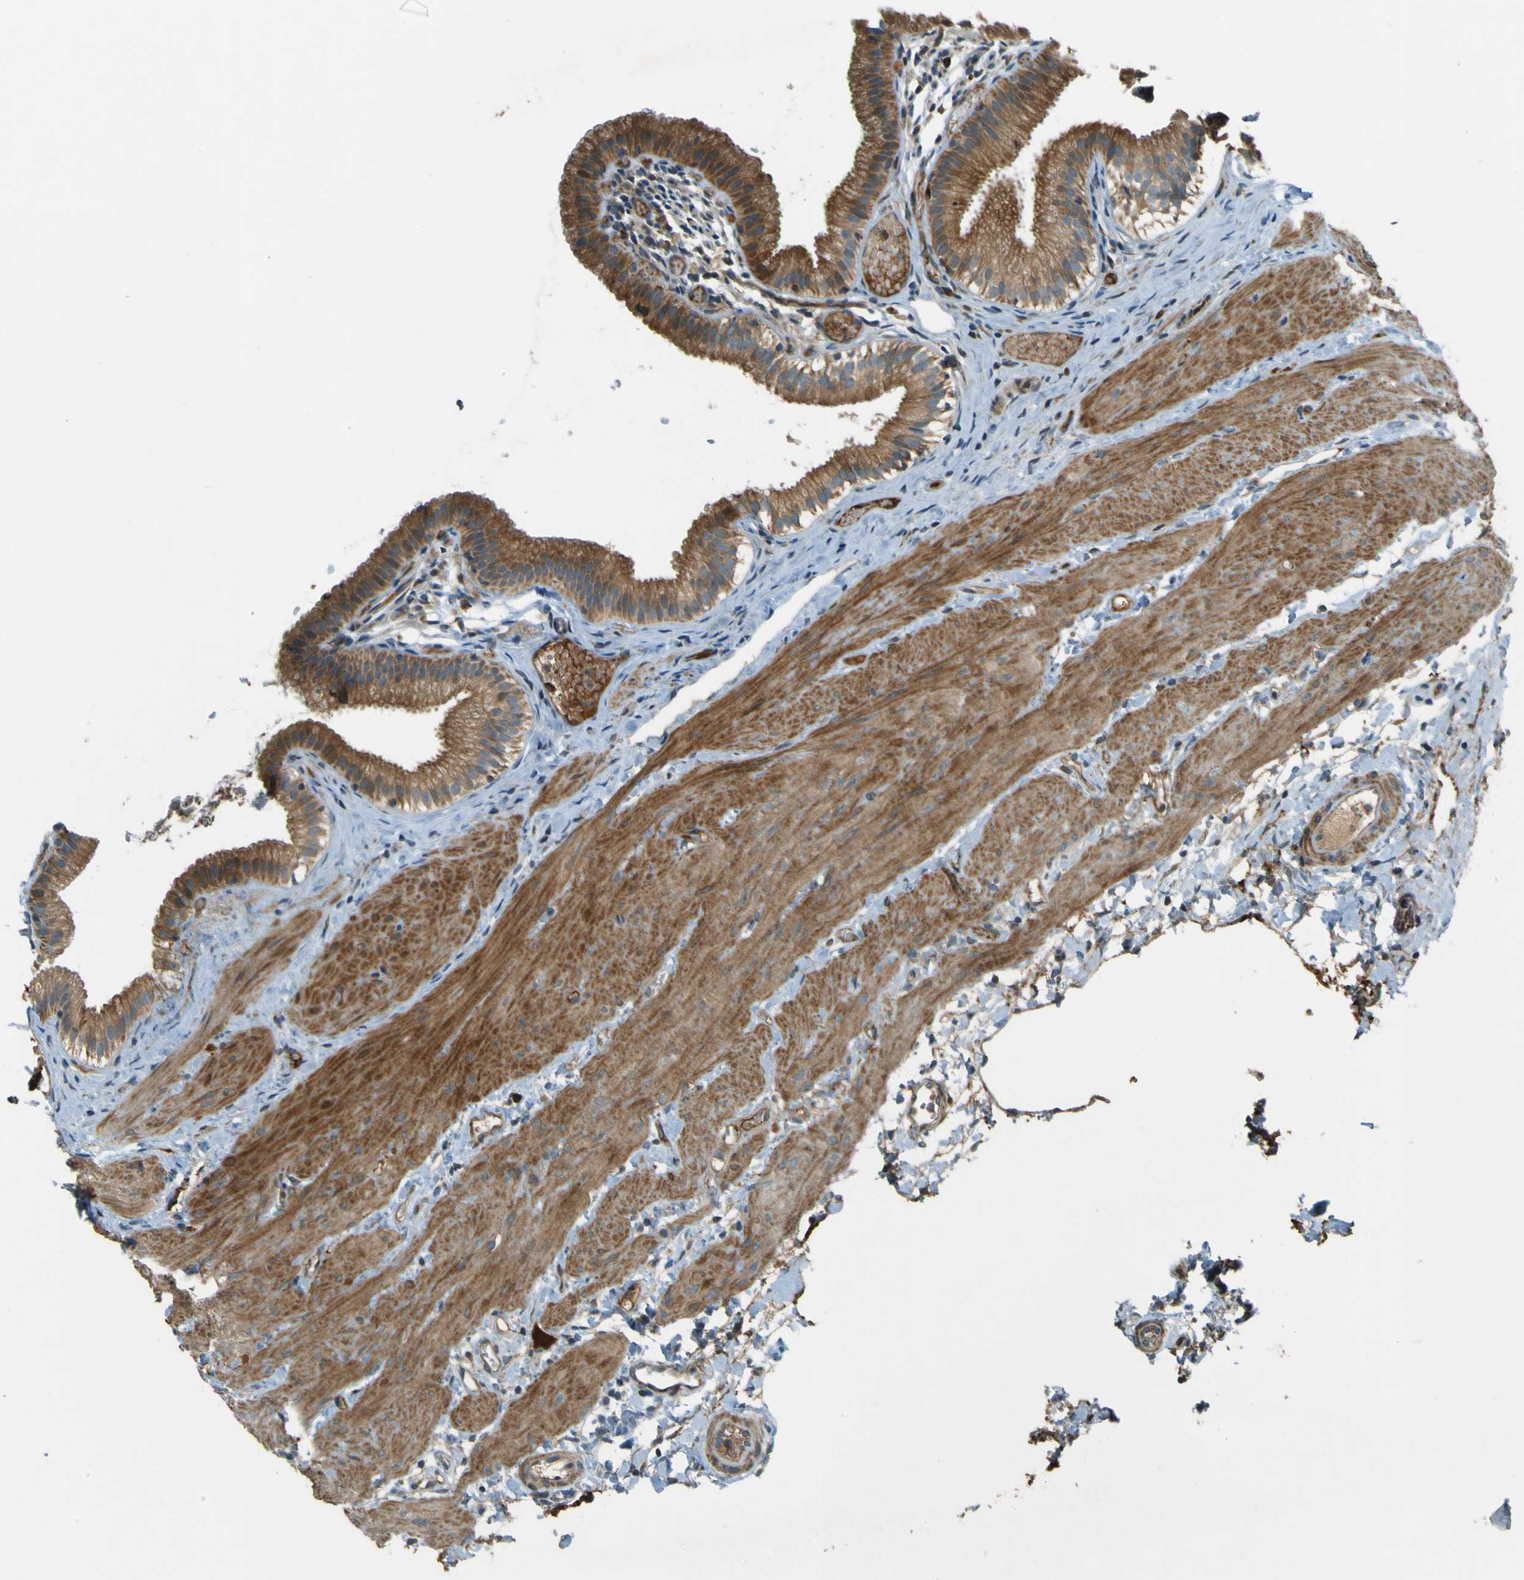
{"staining": {"intensity": "moderate", "quantity": ">75%", "location": "cytoplasmic/membranous"}, "tissue": "gallbladder", "cell_type": "Glandular cells", "image_type": "normal", "snomed": [{"axis": "morphology", "description": "Normal tissue, NOS"}, {"axis": "topography", "description": "Gallbladder"}], "caption": "Glandular cells display medium levels of moderate cytoplasmic/membranous expression in approximately >75% of cells in normal human gallbladder.", "gene": "LPCAT1", "patient": {"sex": "female", "age": 26}}